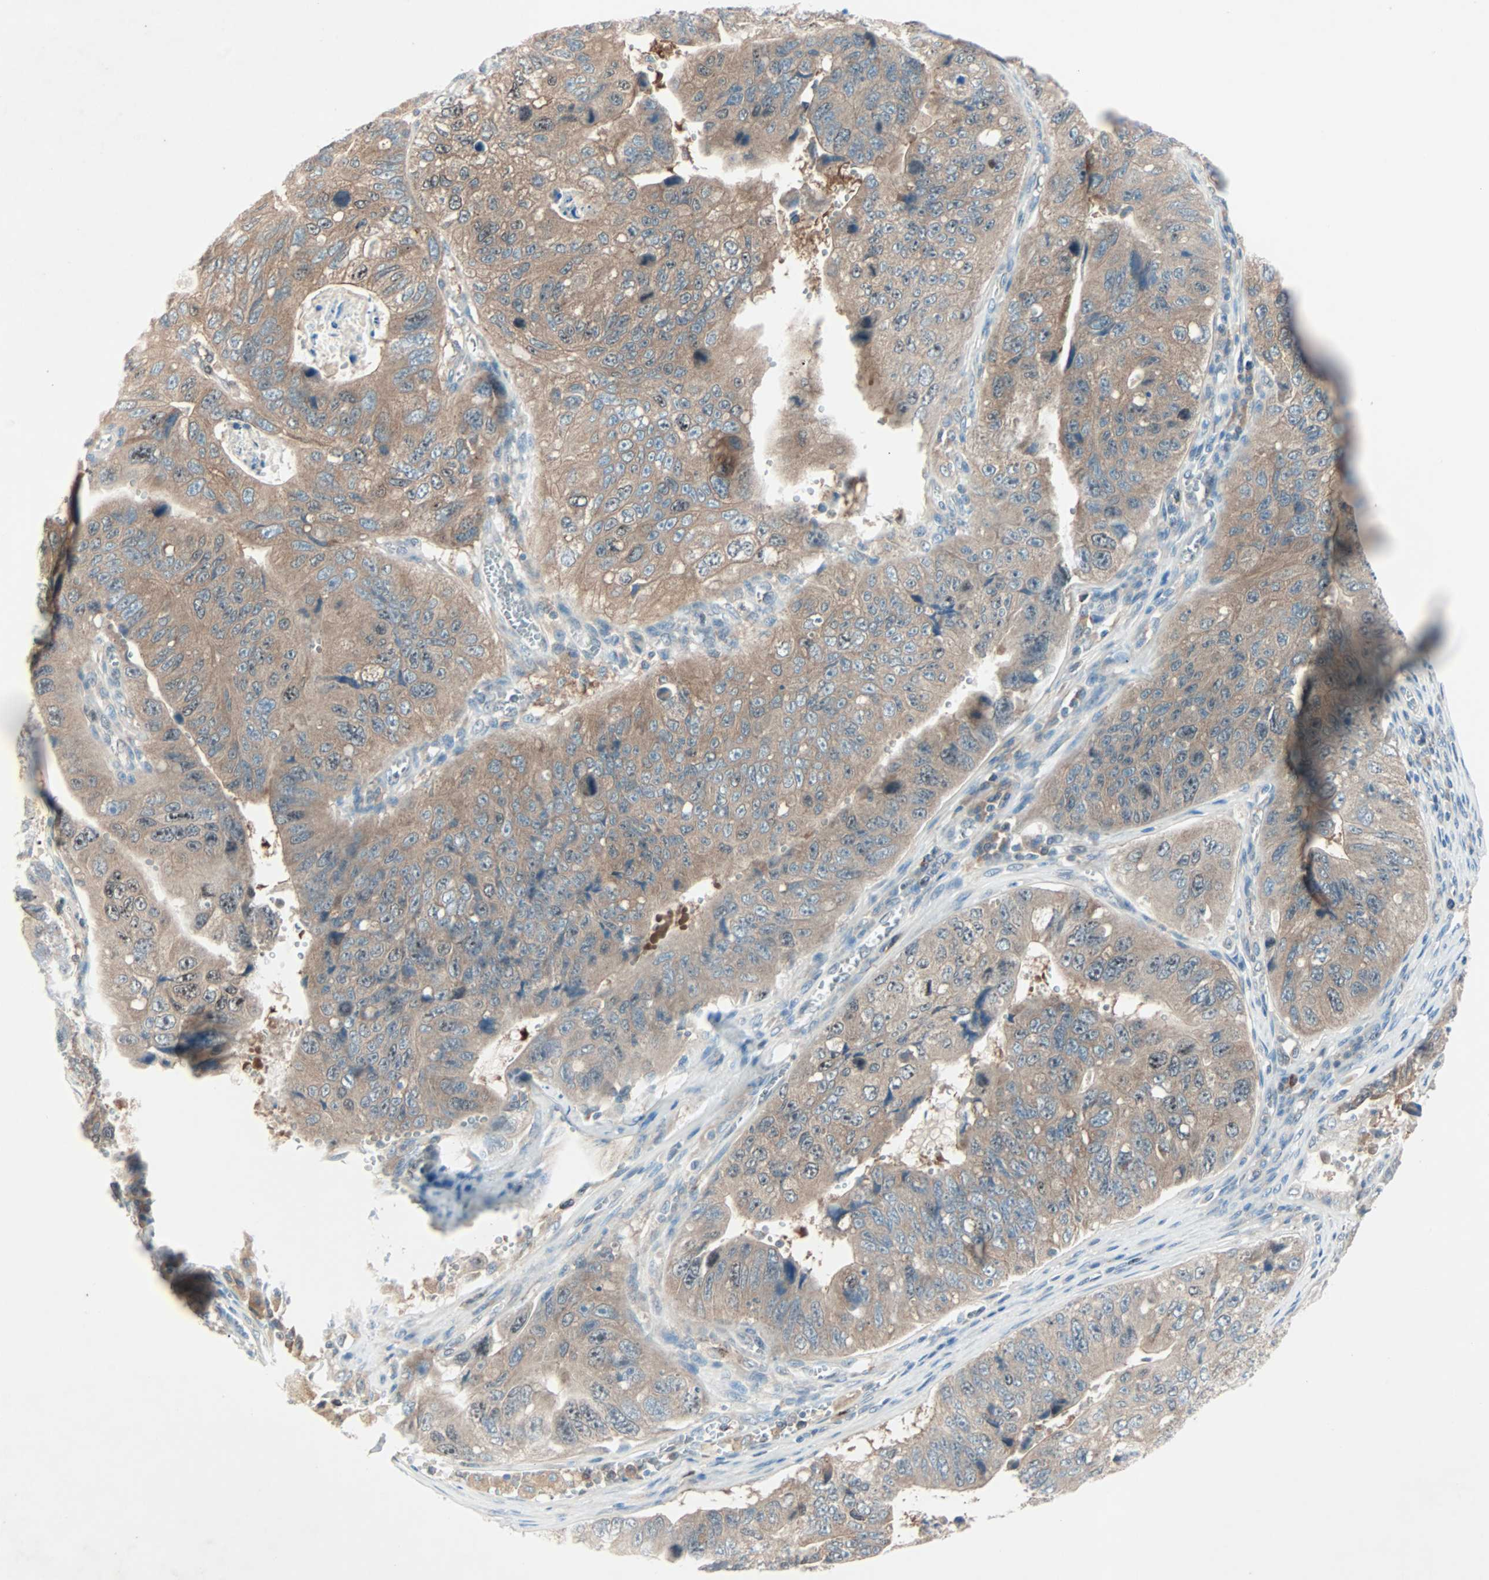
{"staining": {"intensity": "moderate", "quantity": ">75%", "location": "cytoplasmic/membranous"}, "tissue": "stomach cancer", "cell_type": "Tumor cells", "image_type": "cancer", "snomed": [{"axis": "morphology", "description": "Adenocarcinoma, NOS"}, {"axis": "topography", "description": "Stomach"}], "caption": "A medium amount of moderate cytoplasmic/membranous positivity is seen in about >75% of tumor cells in stomach adenocarcinoma tissue. (Stains: DAB in brown, nuclei in blue, Microscopy: brightfield microscopy at high magnification).", "gene": "SMIM8", "patient": {"sex": "male", "age": 59}}